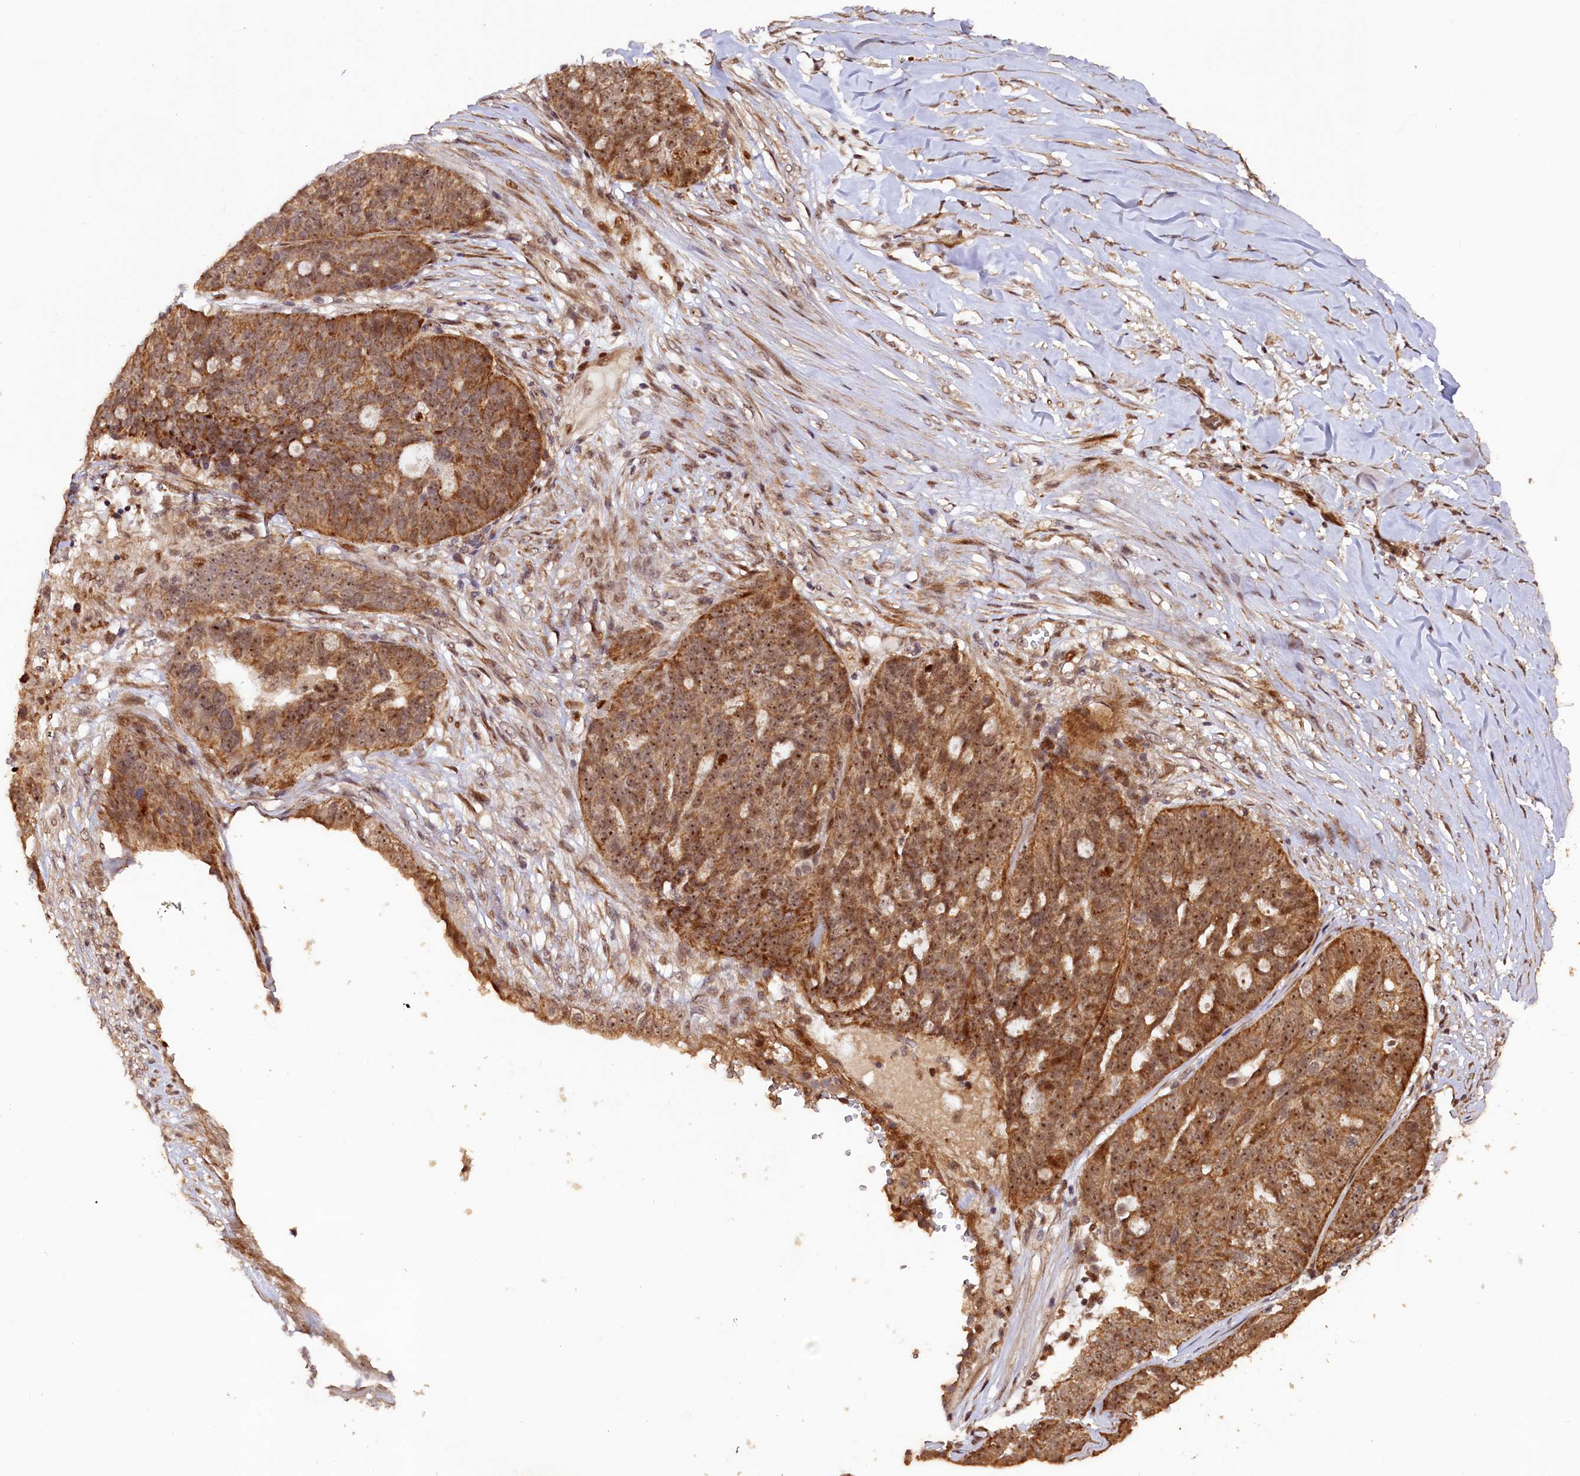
{"staining": {"intensity": "moderate", "quantity": ">75%", "location": "cytoplasmic/membranous,nuclear"}, "tissue": "ovarian cancer", "cell_type": "Tumor cells", "image_type": "cancer", "snomed": [{"axis": "morphology", "description": "Cystadenocarcinoma, serous, NOS"}, {"axis": "topography", "description": "Ovary"}], "caption": "Immunohistochemical staining of serous cystadenocarcinoma (ovarian) shows moderate cytoplasmic/membranous and nuclear protein positivity in about >75% of tumor cells. (brown staining indicates protein expression, while blue staining denotes nuclei).", "gene": "SHPRH", "patient": {"sex": "female", "age": 59}}